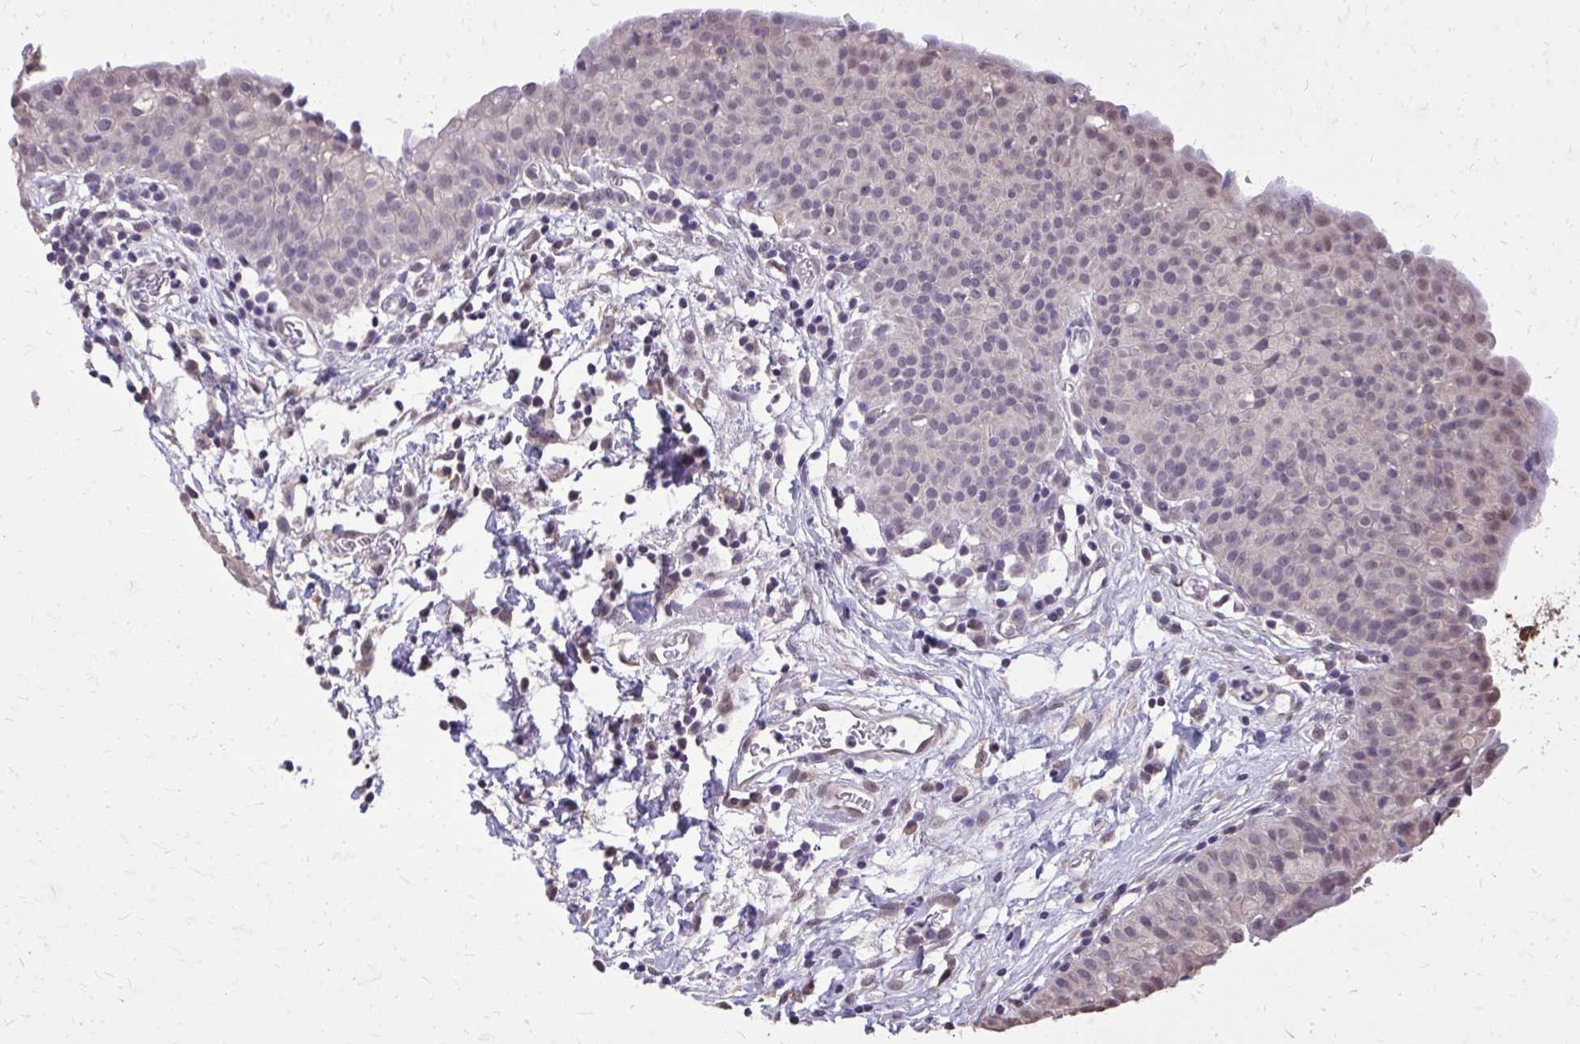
{"staining": {"intensity": "negative", "quantity": "none", "location": "none"}, "tissue": "urinary bladder", "cell_type": "Urothelial cells", "image_type": "normal", "snomed": [{"axis": "morphology", "description": "Normal tissue, NOS"}, {"axis": "morphology", "description": "Inflammation, NOS"}, {"axis": "topography", "description": "Urinary bladder"}], "caption": "This is a histopathology image of IHC staining of unremarkable urinary bladder, which shows no positivity in urothelial cells.", "gene": "AKAP5", "patient": {"sex": "male", "age": 57}}